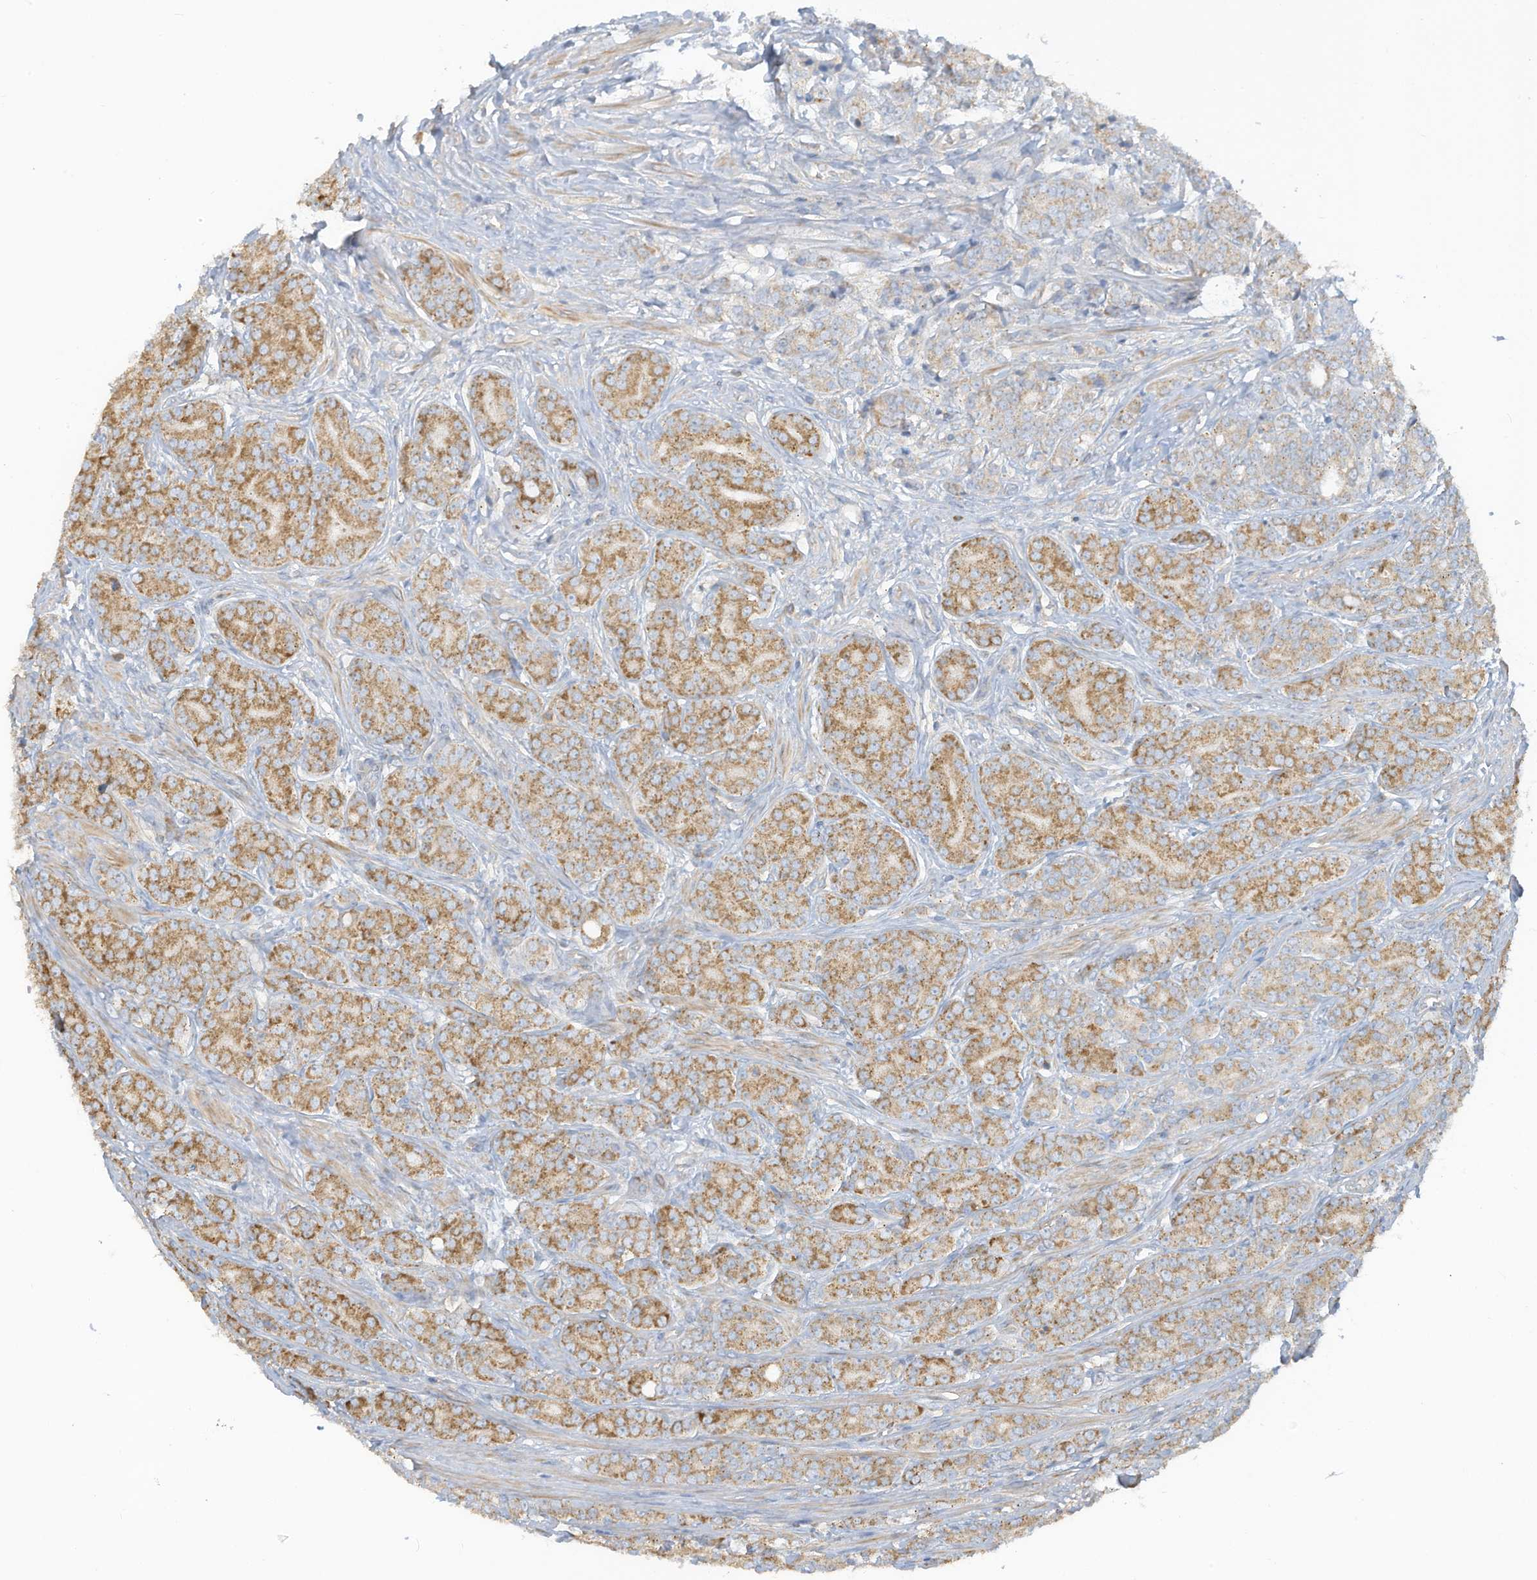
{"staining": {"intensity": "moderate", "quantity": "25%-75%", "location": "cytoplasmic/membranous"}, "tissue": "prostate cancer", "cell_type": "Tumor cells", "image_type": "cancer", "snomed": [{"axis": "morphology", "description": "Adenocarcinoma, High grade"}, {"axis": "topography", "description": "Prostate"}], "caption": "Immunohistochemical staining of prostate cancer exhibits medium levels of moderate cytoplasmic/membranous protein staining in about 25%-75% of tumor cells.", "gene": "GTPBP2", "patient": {"sex": "male", "age": 62}}